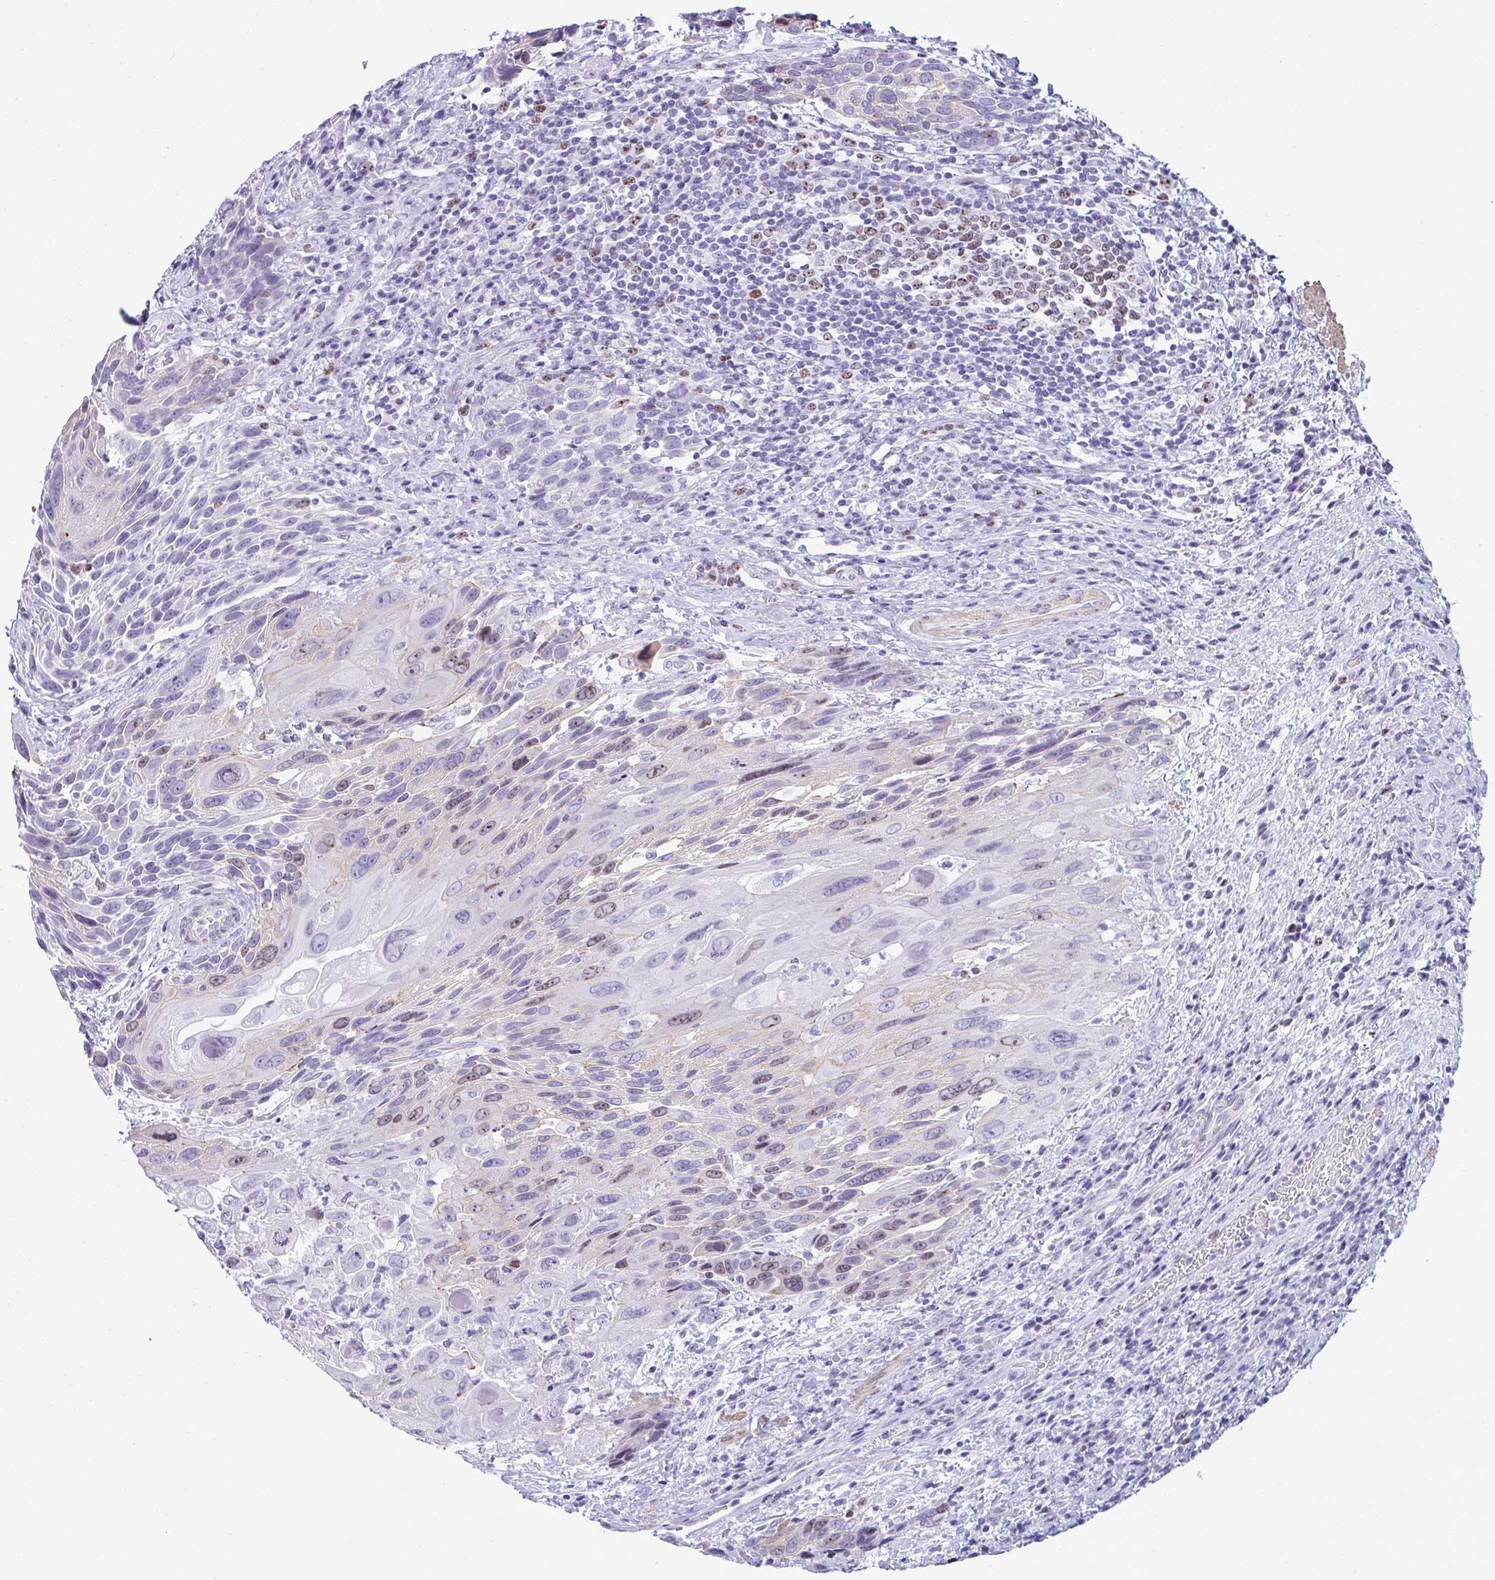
{"staining": {"intensity": "moderate", "quantity": "<25%", "location": "nuclear"}, "tissue": "urothelial cancer", "cell_type": "Tumor cells", "image_type": "cancer", "snomed": [{"axis": "morphology", "description": "Urothelial carcinoma, High grade"}, {"axis": "topography", "description": "Urinary bladder"}], "caption": "High-power microscopy captured an IHC histopathology image of urothelial cancer, revealing moderate nuclear staining in about <25% of tumor cells.", "gene": "SUZ12", "patient": {"sex": "female", "age": 70}}